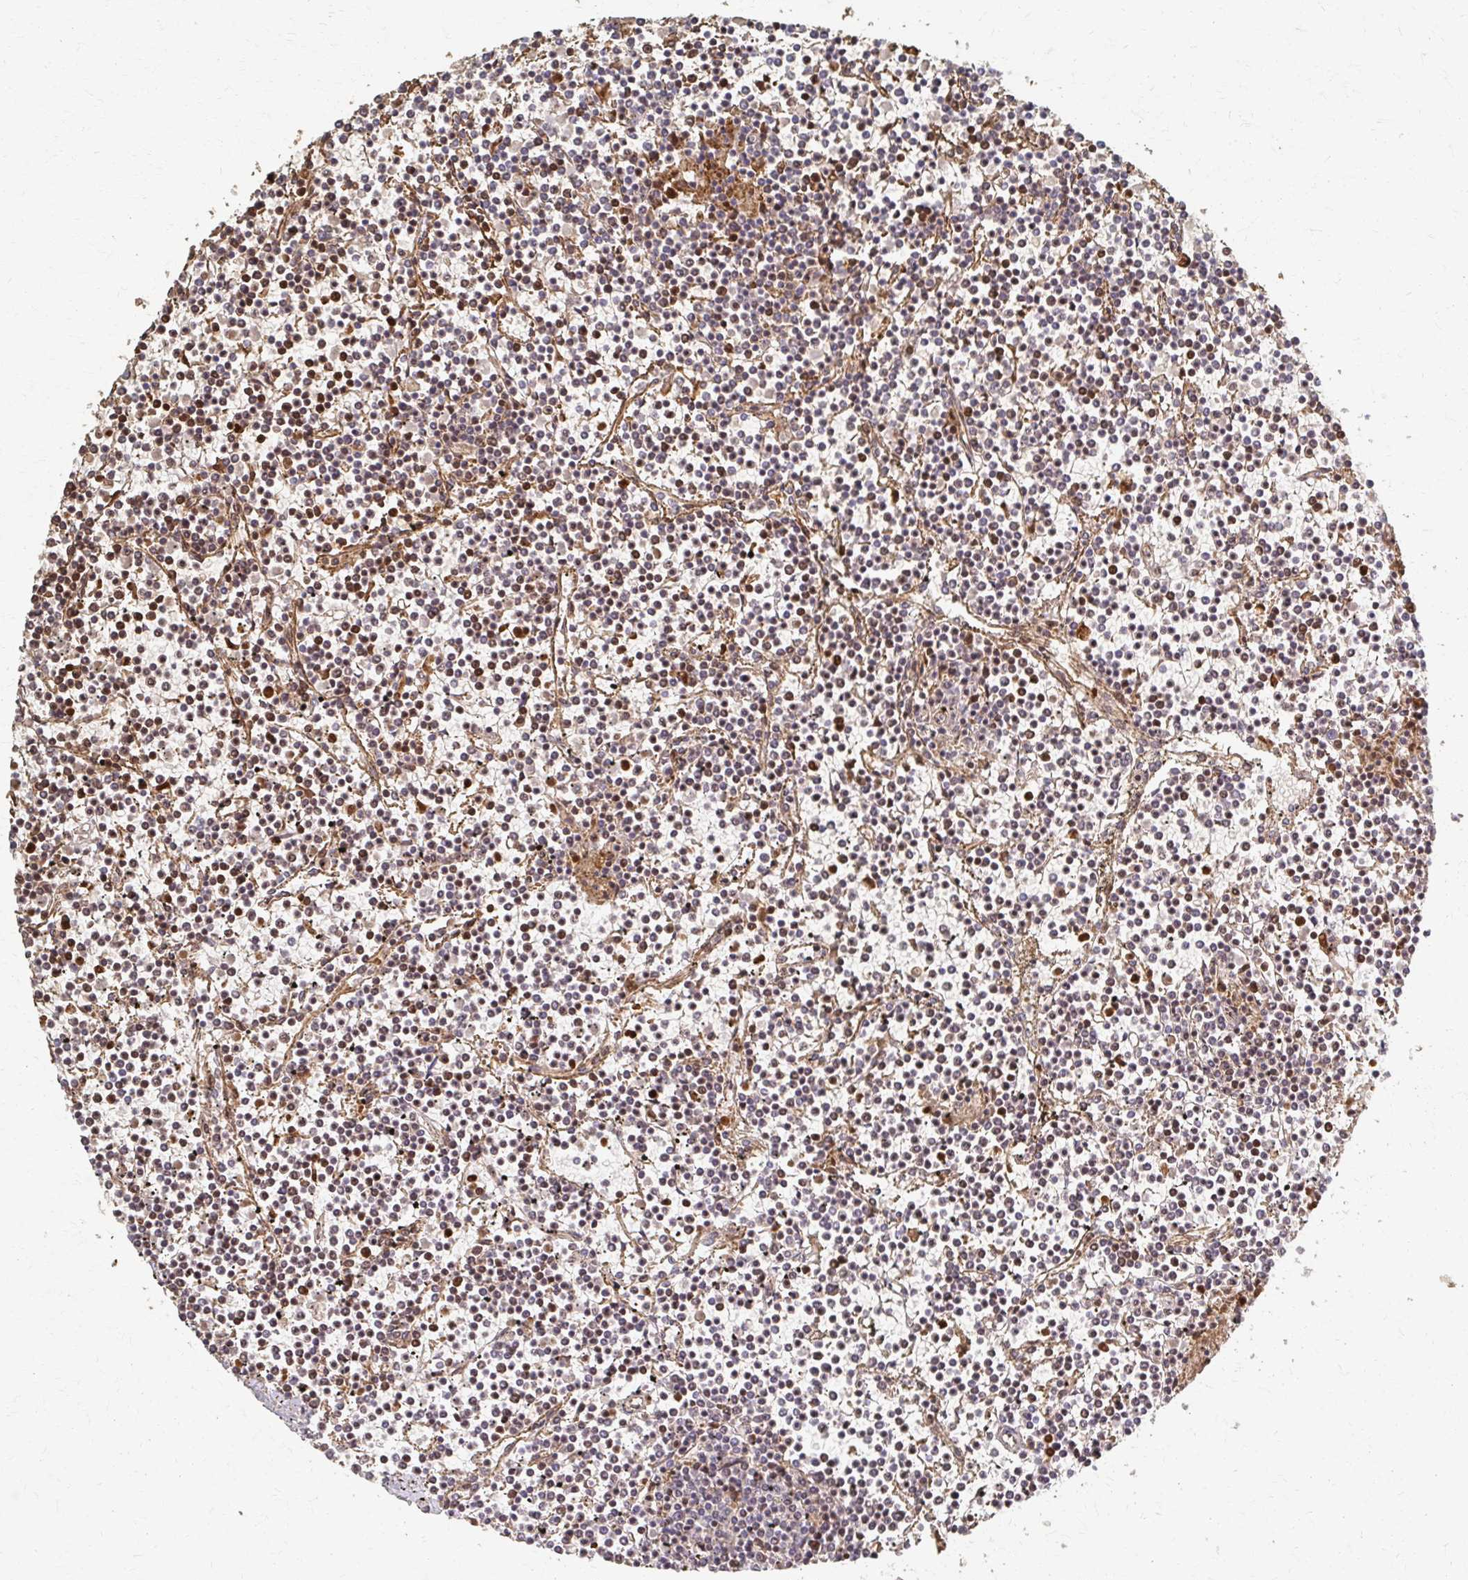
{"staining": {"intensity": "moderate", "quantity": "25%-75%", "location": "nuclear"}, "tissue": "lymphoma", "cell_type": "Tumor cells", "image_type": "cancer", "snomed": [{"axis": "morphology", "description": "Malignant lymphoma, non-Hodgkin's type, Low grade"}, {"axis": "topography", "description": "Spleen"}], "caption": "Protein expression analysis of lymphoma demonstrates moderate nuclear expression in approximately 25%-75% of tumor cells. The staining was performed using DAB, with brown indicating positive protein expression. Nuclei are stained blue with hematoxylin.", "gene": "SKA2", "patient": {"sex": "female", "age": 19}}